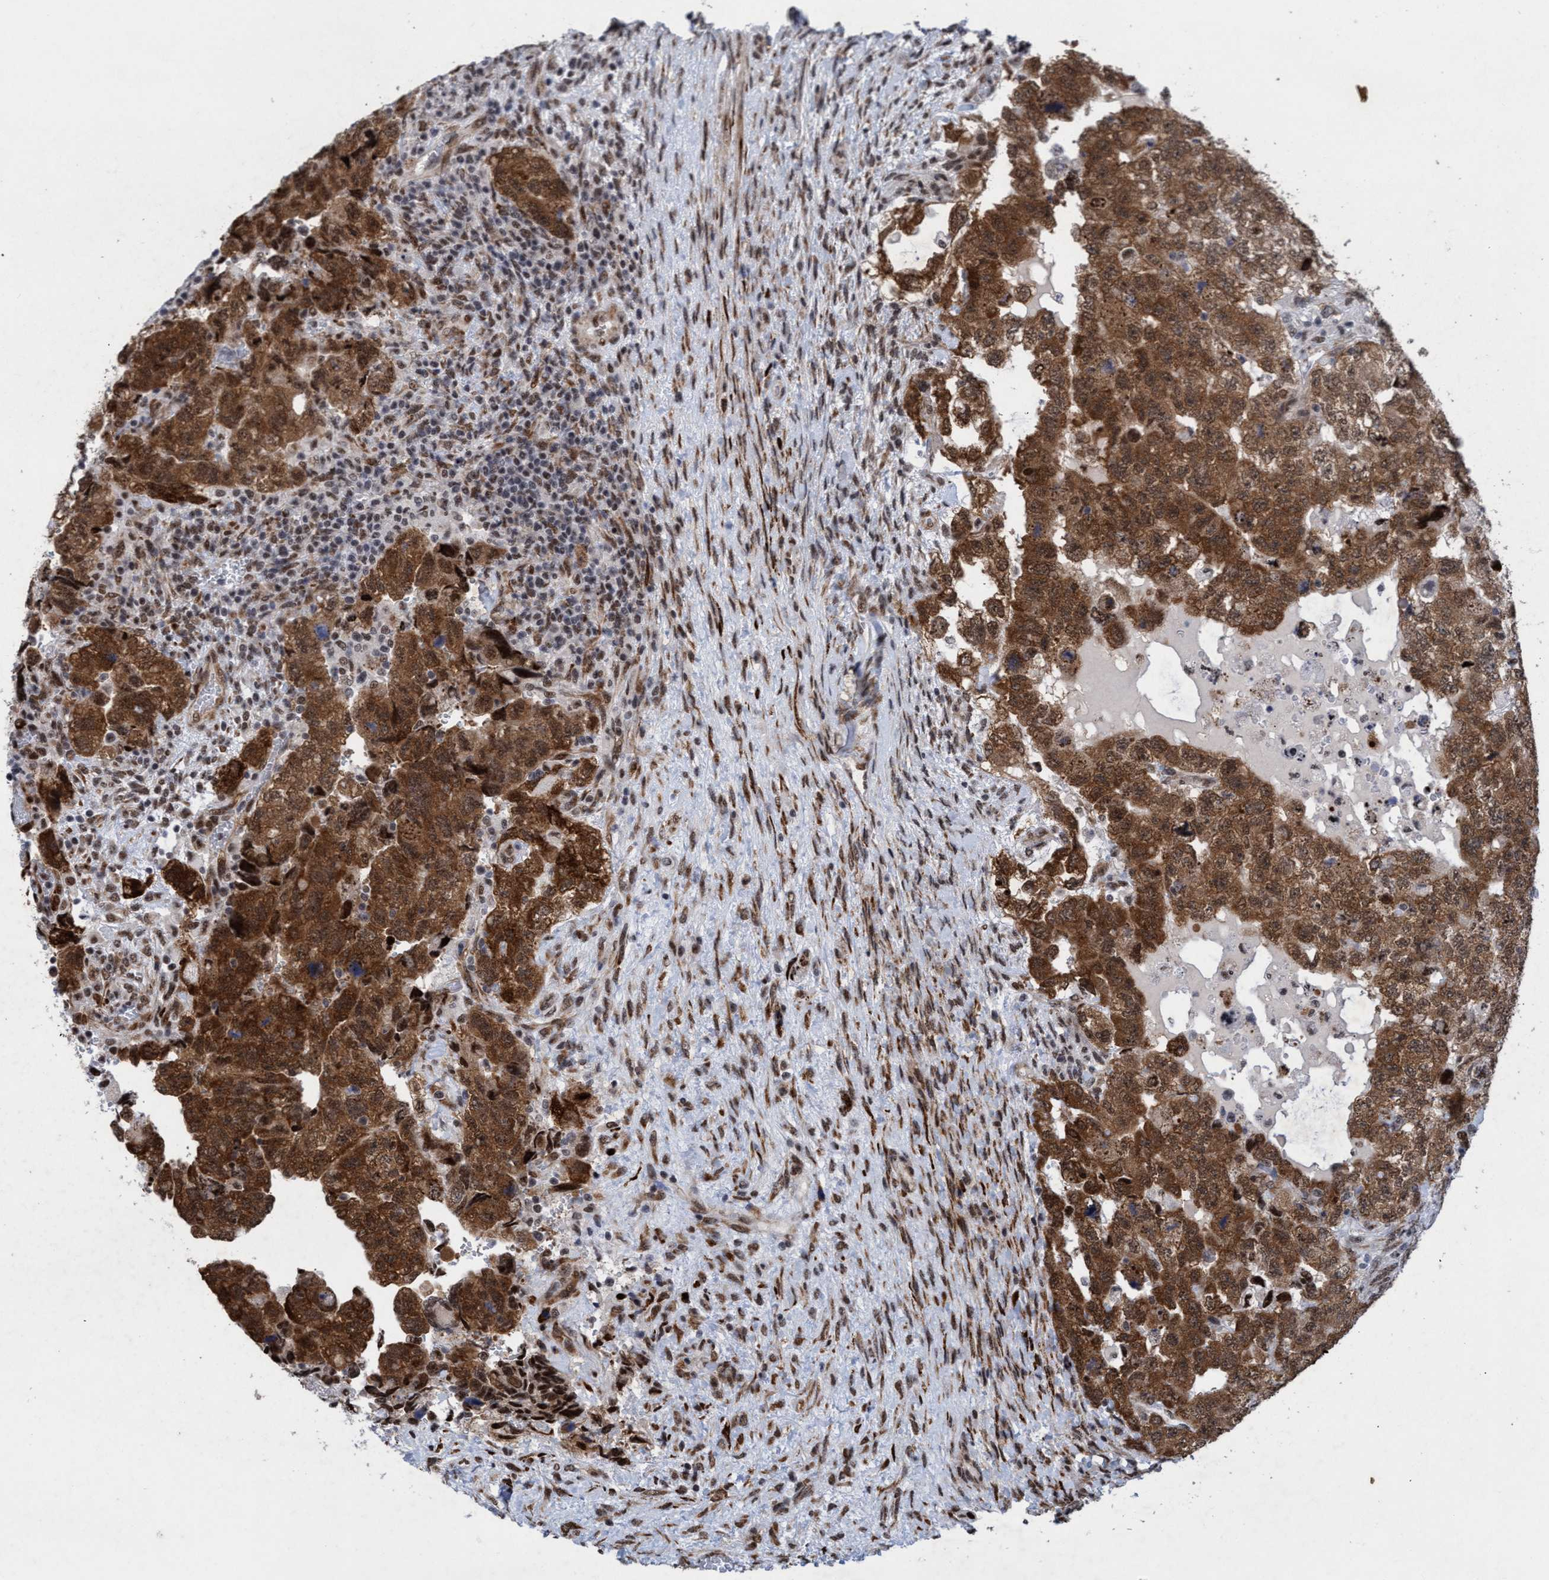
{"staining": {"intensity": "strong", "quantity": ">75%", "location": "cytoplasmic/membranous"}, "tissue": "testis cancer", "cell_type": "Tumor cells", "image_type": "cancer", "snomed": [{"axis": "morphology", "description": "Carcinoma, Embryonal, NOS"}, {"axis": "topography", "description": "Testis"}], "caption": "Protein expression analysis of embryonal carcinoma (testis) displays strong cytoplasmic/membranous expression in approximately >75% of tumor cells. (DAB = brown stain, brightfield microscopy at high magnification).", "gene": "GLT6D1", "patient": {"sex": "male", "age": 36}}